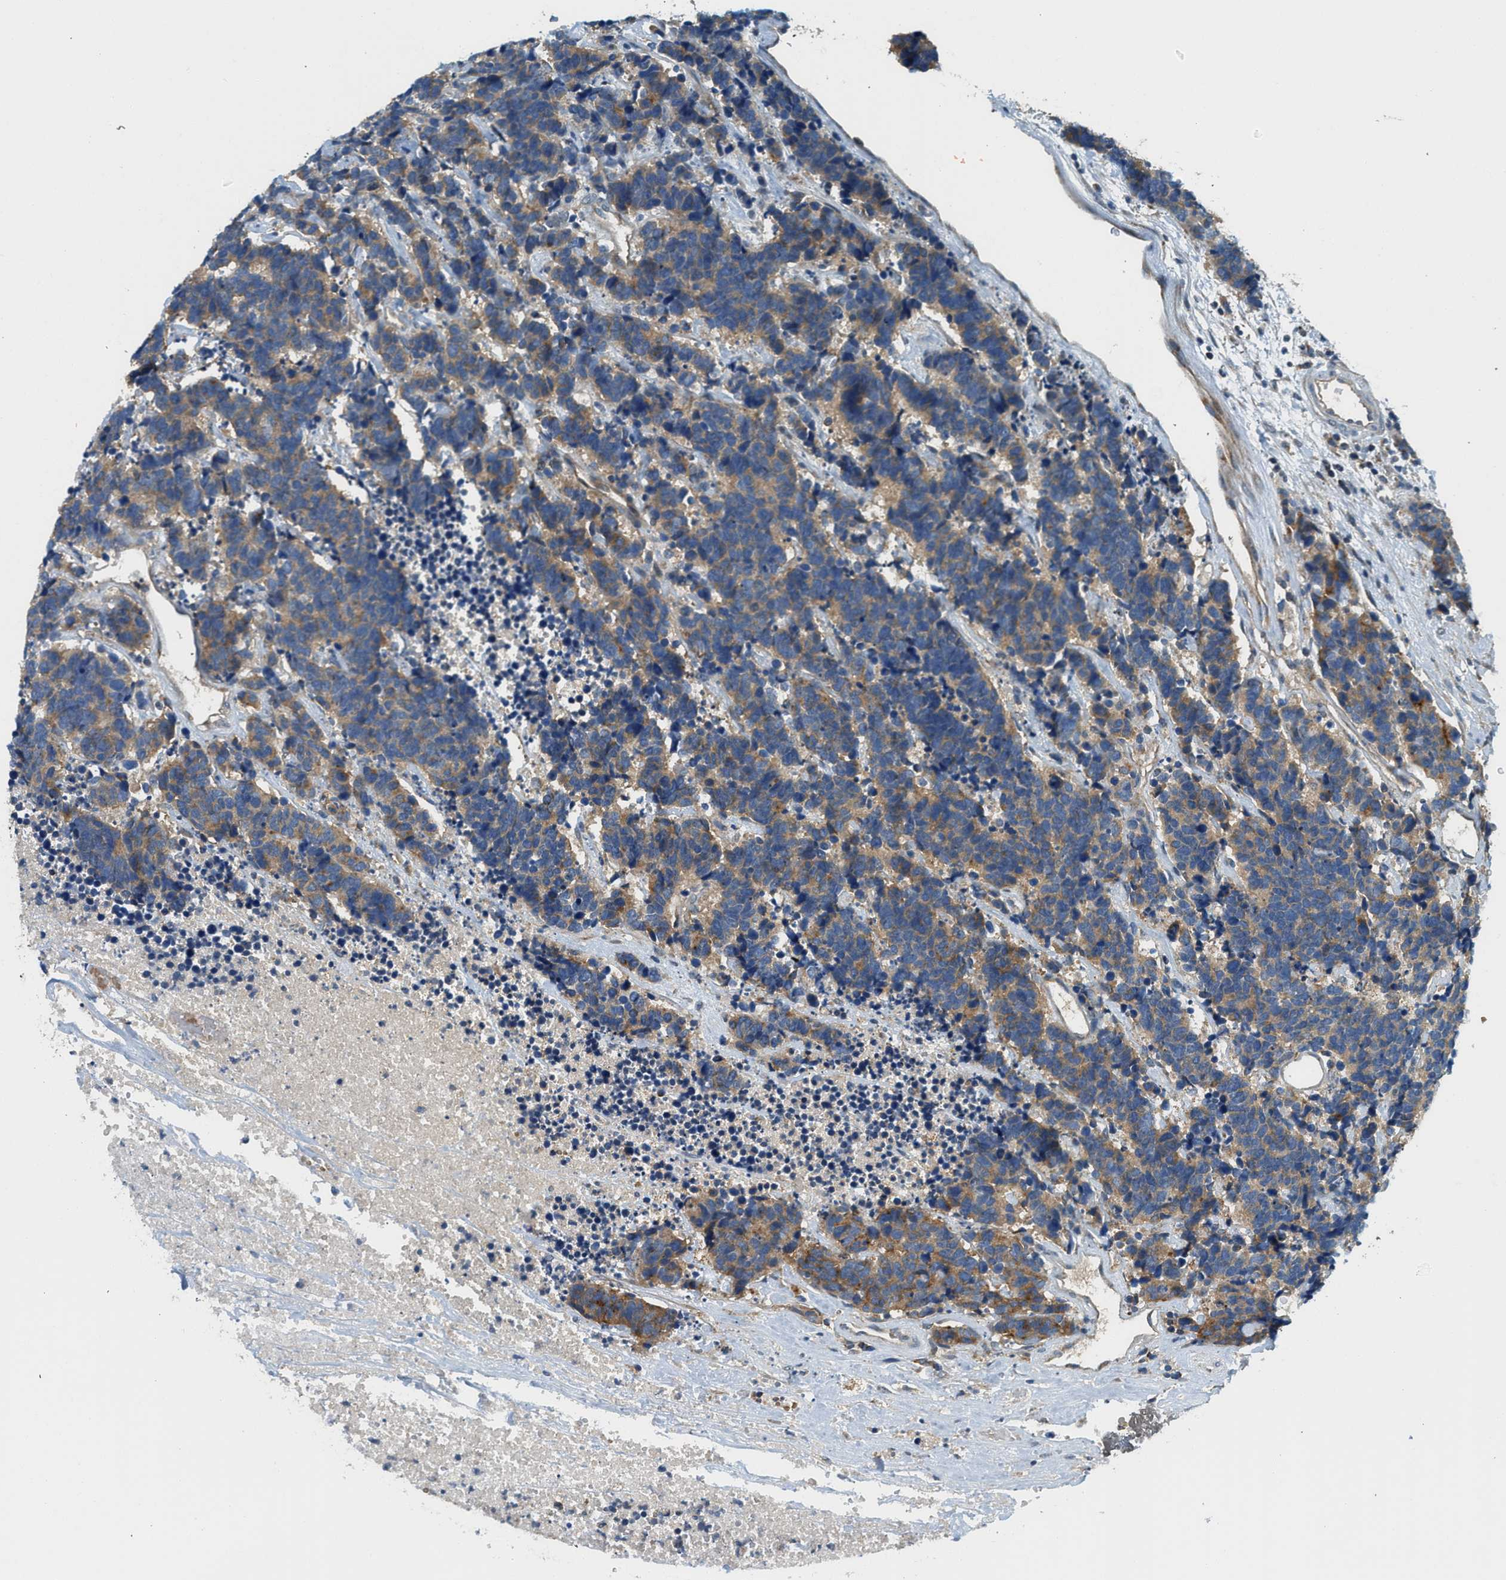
{"staining": {"intensity": "moderate", "quantity": ">75%", "location": "cytoplasmic/membranous"}, "tissue": "carcinoid", "cell_type": "Tumor cells", "image_type": "cancer", "snomed": [{"axis": "morphology", "description": "Carcinoma, NOS"}, {"axis": "morphology", "description": "Carcinoid, malignant, NOS"}, {"axis": "topography", "description": "Urinary bladder"}], "caption": "A medium amount of moderate cytoplasmic/membranous staining is present in about >75% of tumor cells in malignant carcinoid tissue.", "gene": "KCNK1", "patient": {"sex": "male", "age": 57}}